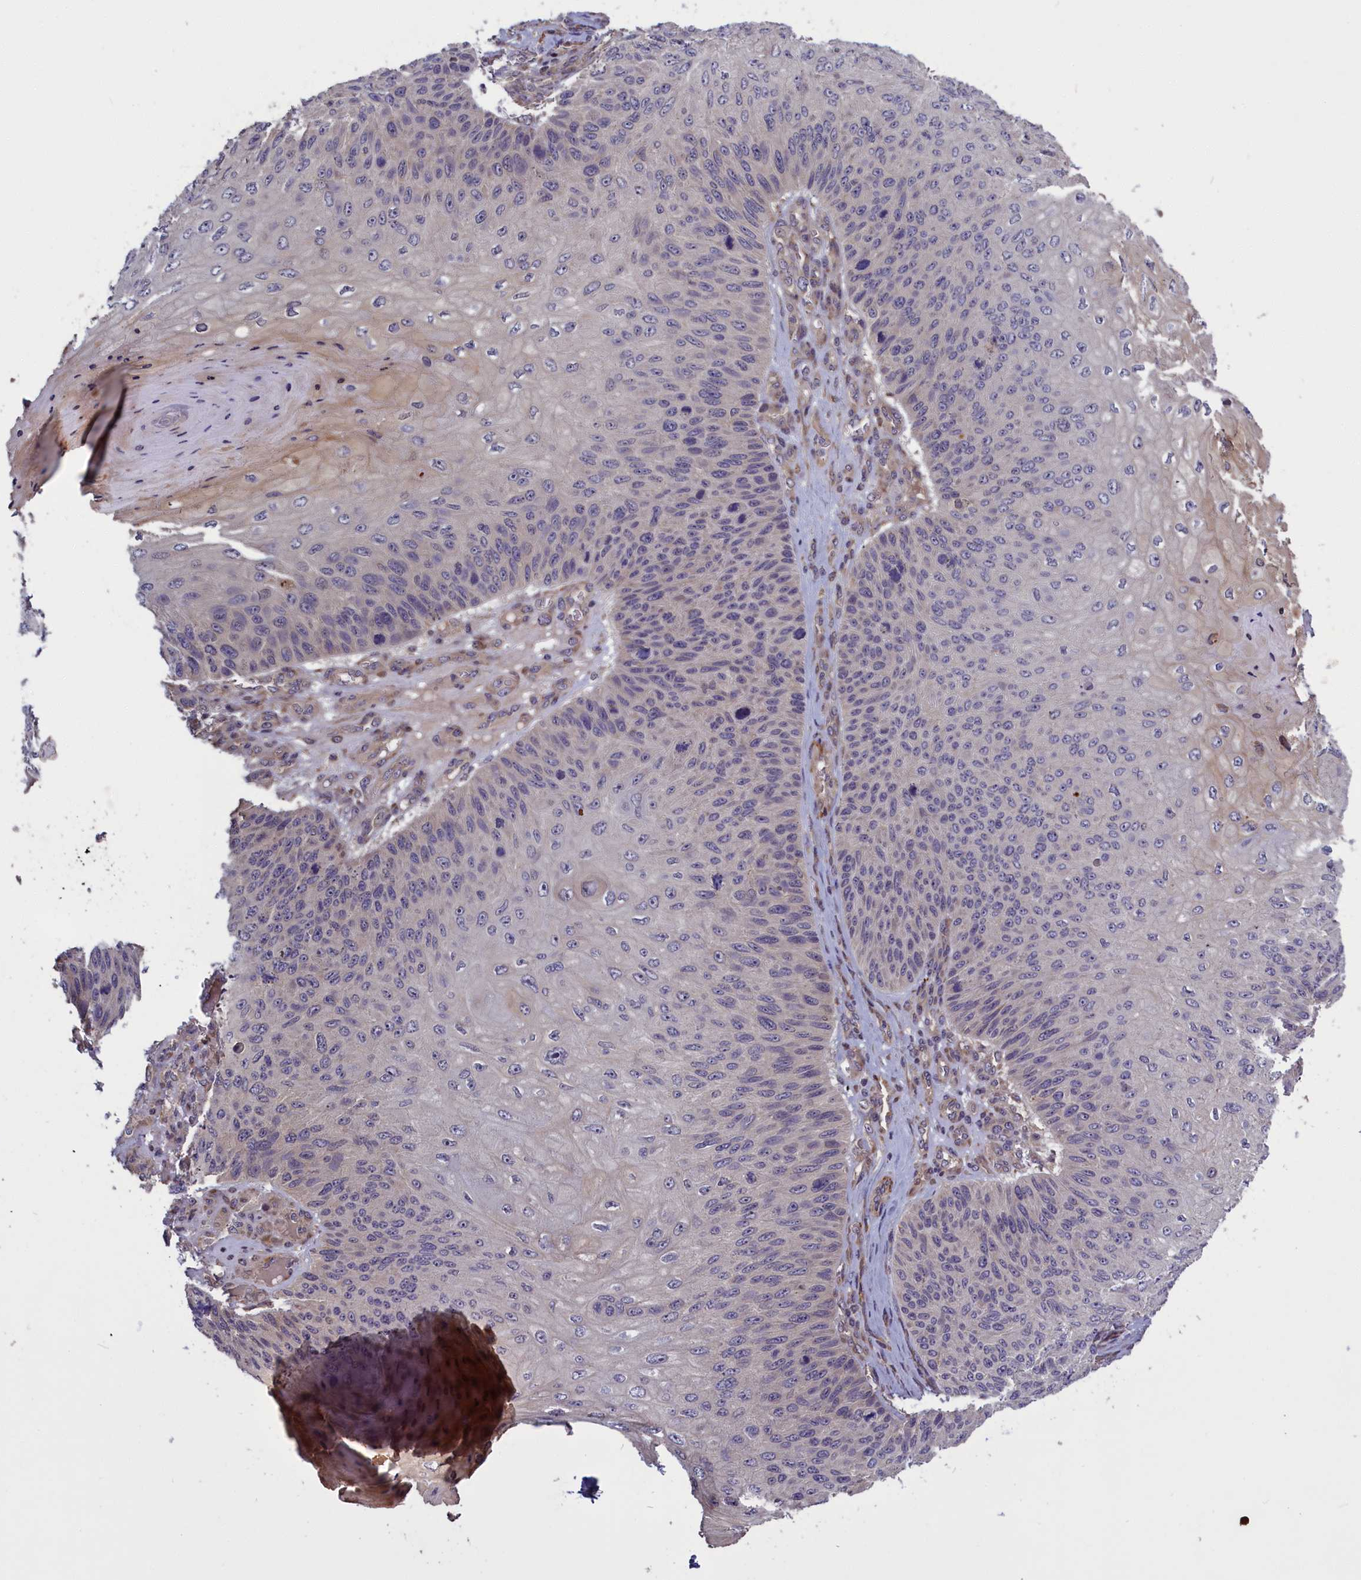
{"staining": {"intensity": "negative", "quantity": "none", "location": "none"}, "tissue": "skin cancer", "cell_type": "Tumor cells", "image_type": "cancer", "snomed": [{"axis": "morphology", "description": "Squamous cell carcinoma, NOS"}, {"axis": "topography", "description": "Skin"}], "caption": "Skin squamous cell carcinoma was stained to show a protein in brown. There is no significant positivity in tumor cells.", "gene": "DENND1B", "patient": {"sex": "female", "age": 88}}